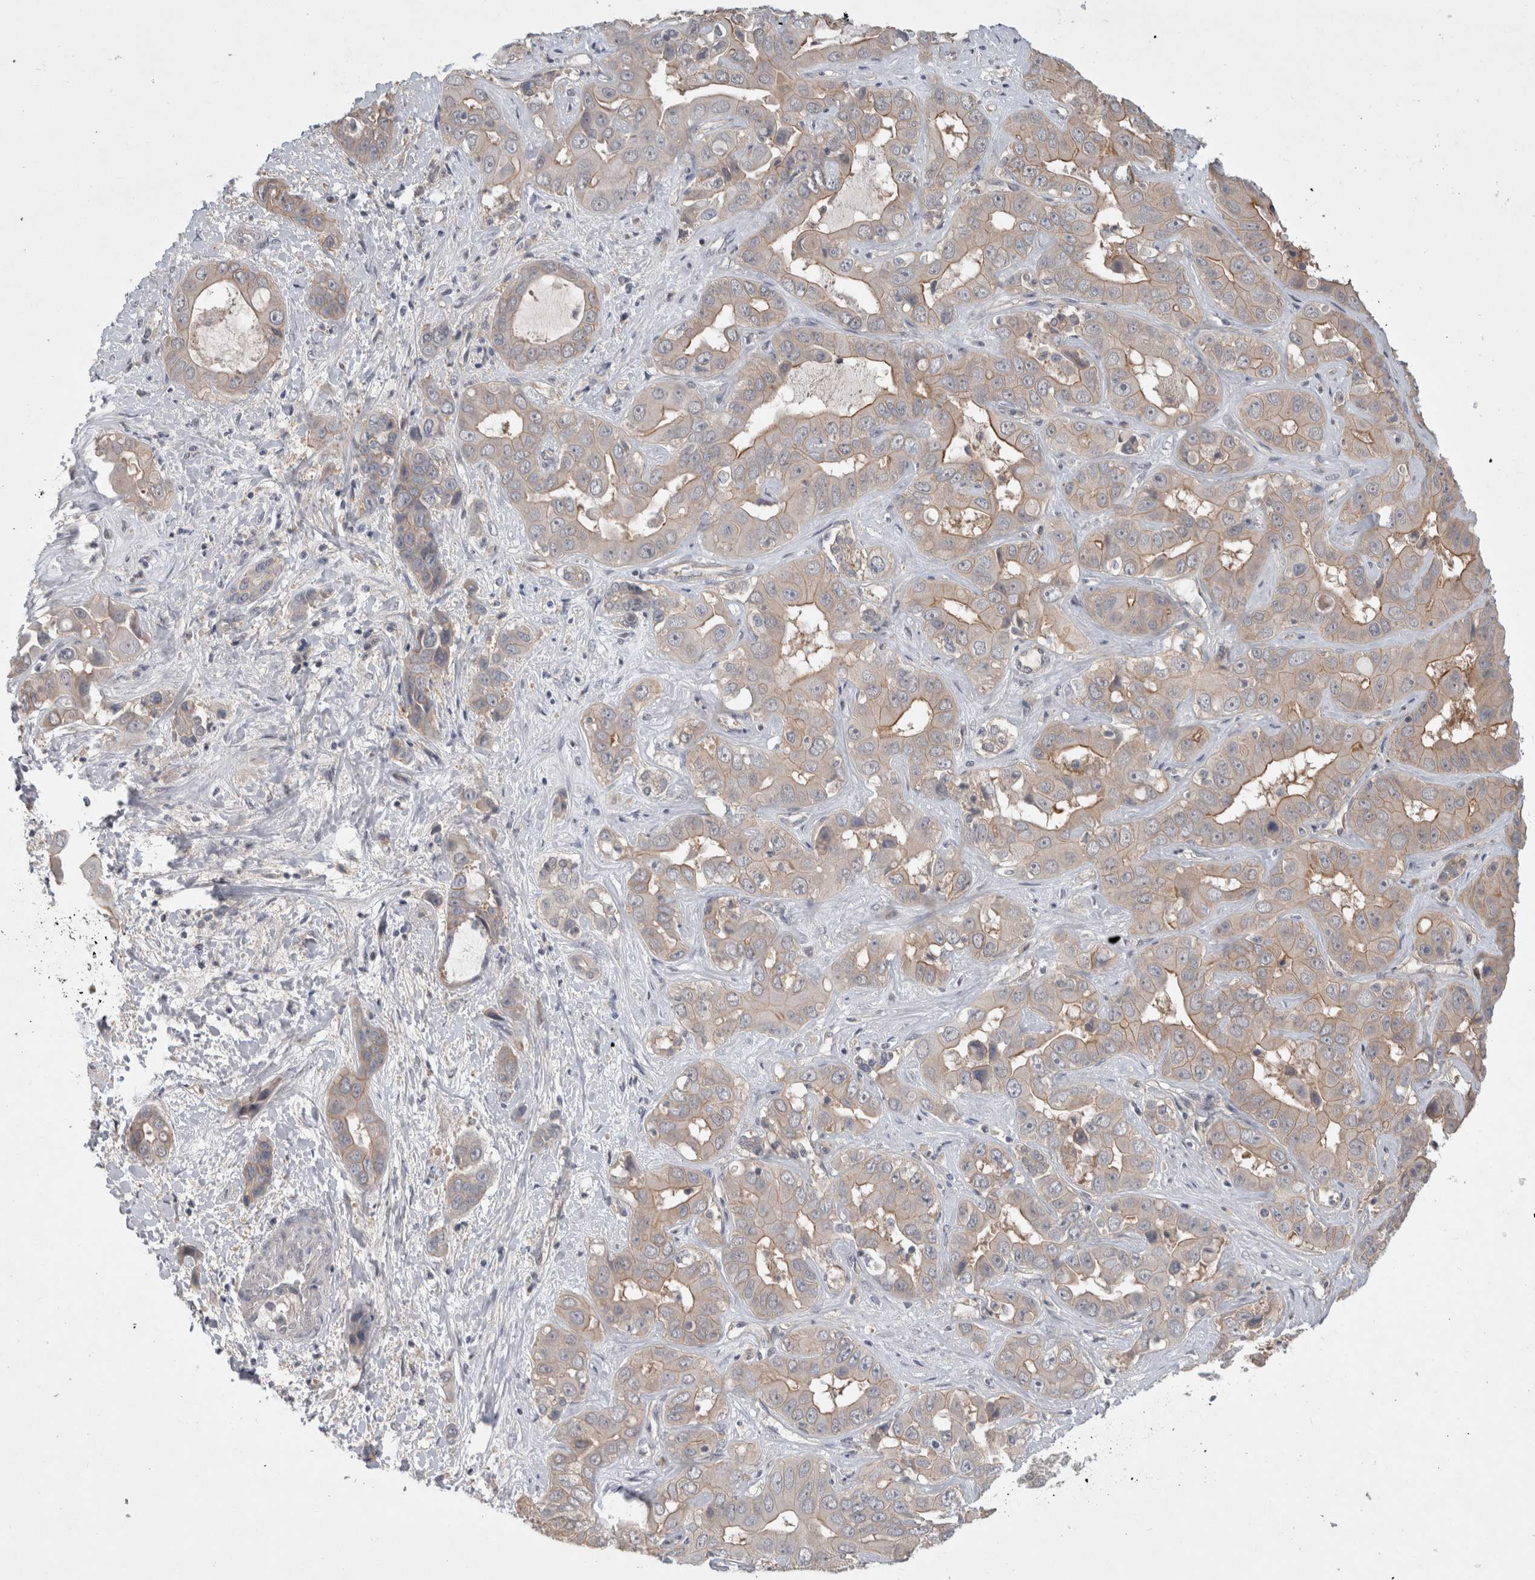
{"staining": {"intensity": "weak", "quantity": "25%-75%", "location": "cytoplasmic/membranous"}, "tissue": "liver cancer", "cell_type": "Tumor cells", "image_type": "cancer", "snomed": [{"axis": "morphology", "description": "Cholangiocarcinoma"}, {"axis": "topography", "description": "Liver"}], "caption": "Human cholangiocarcinoma (liver) stained with a protein marker demonstrates weak staining in tumor cells.", "gene": "CERS3", "patient": {"sex": "female", "age": 52}}